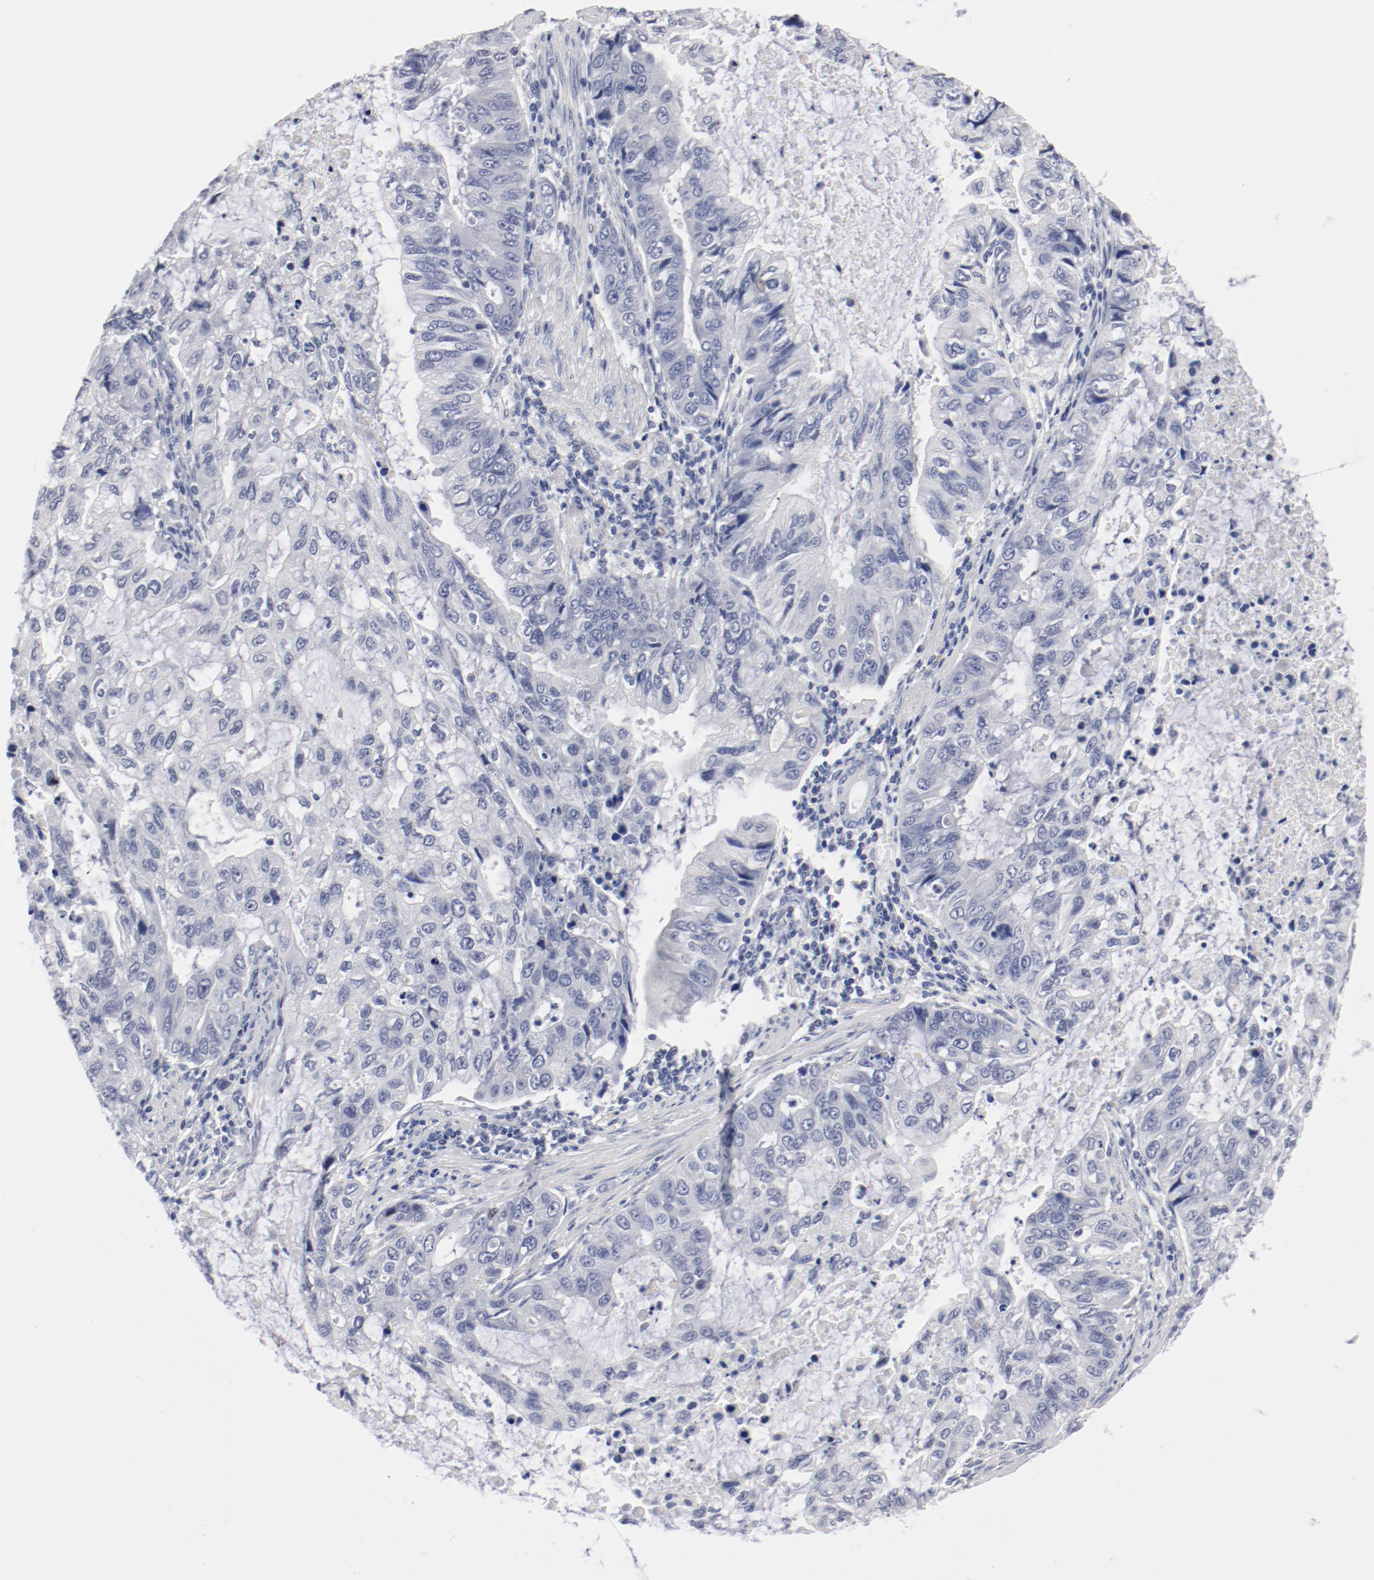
{"staining": {"intensity": "negative", "quantity": "none", "location": "none"}, "tissue": "stomach cancer", "cell_type": "Tumor cells", "image_type": "cancer", "snomed": [{"axis": "morphology", "description": "Adenocarcinoma, NOS"}, {"axis": "topography", "description": "Stomach, upper"}], "caption": "IHC histopathology image of neoplastic tissue: stomach cancer stained with DAB (3,3'-diaminobenzidine) displays no significant protein positivity in tumor cells.", "gene": "KCNK13", "patient": {"sex": "female", "age": 52}}